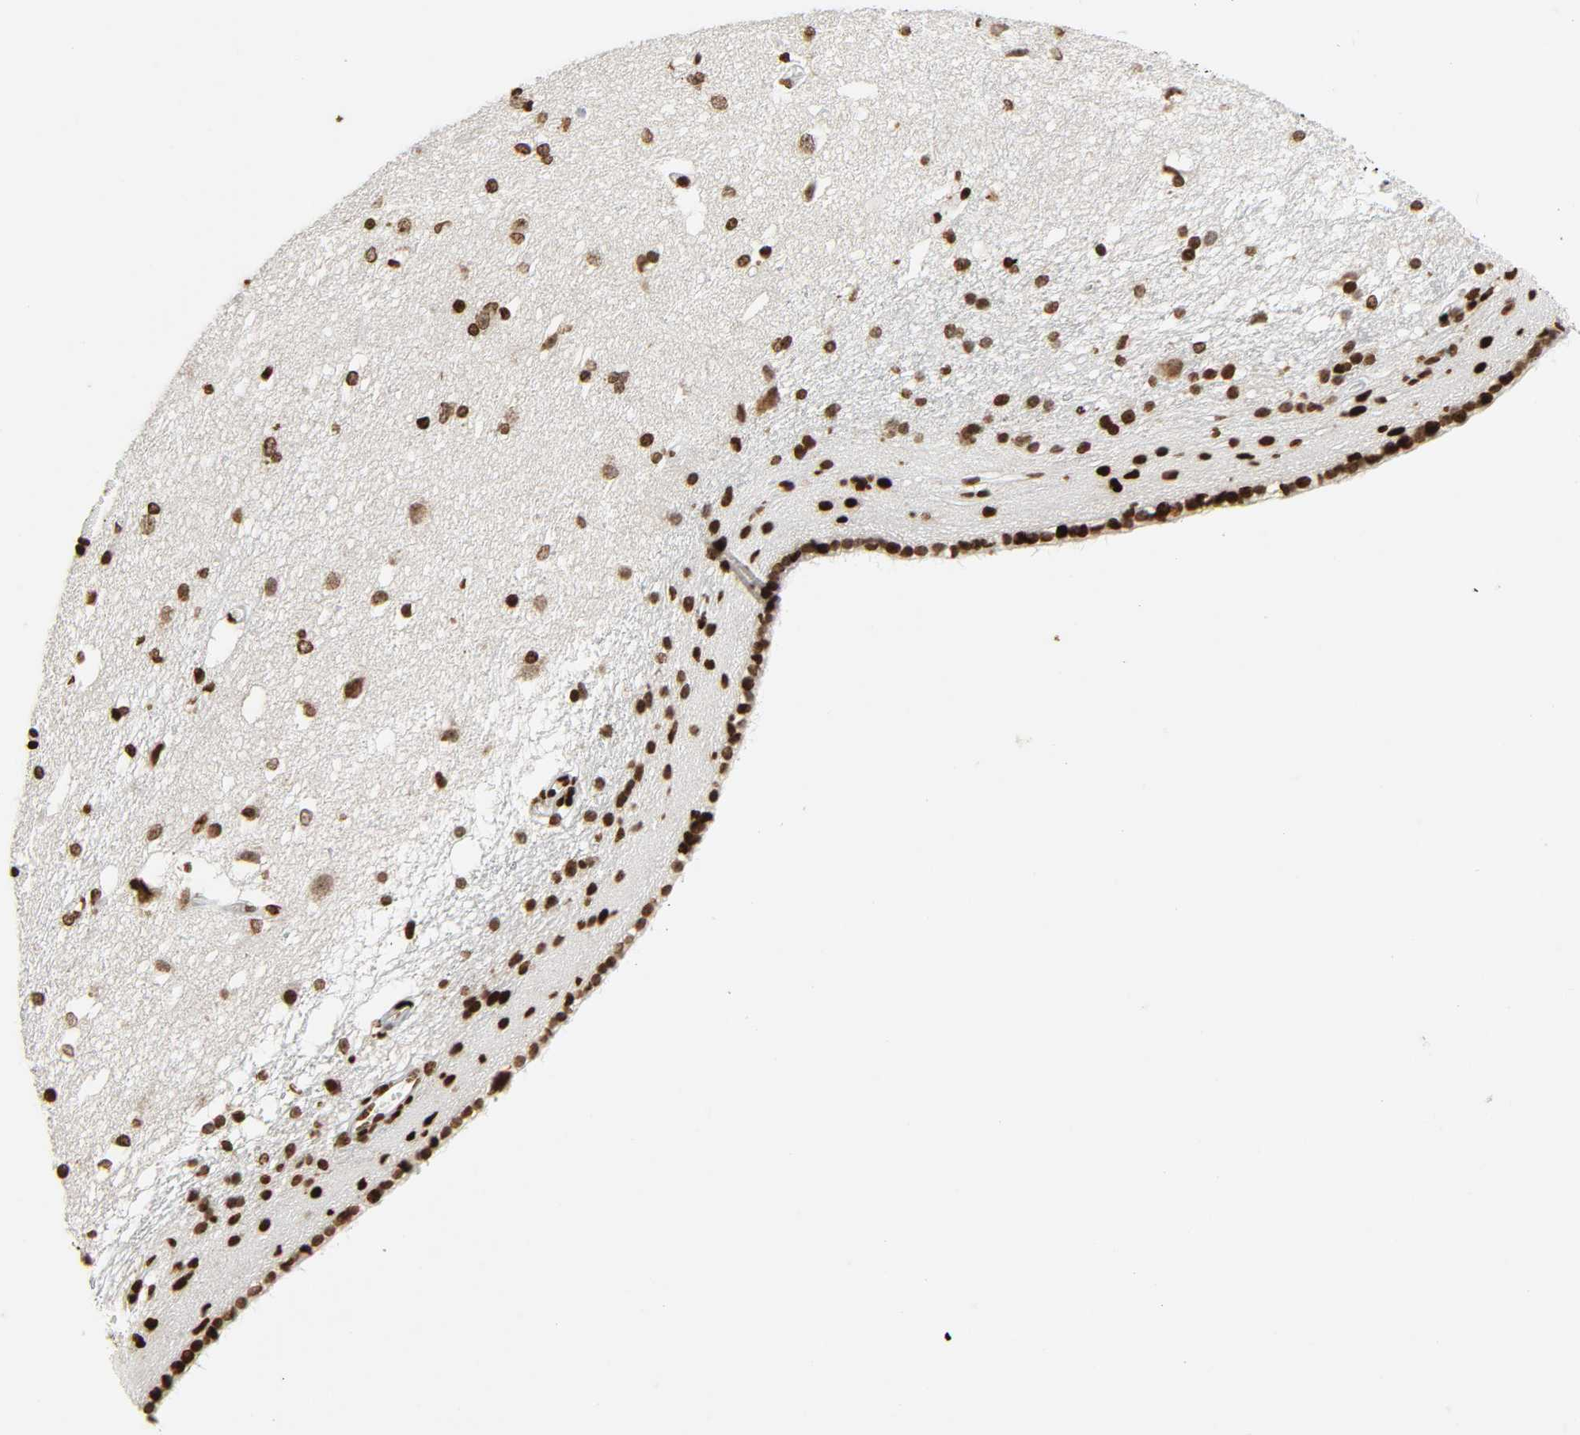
{"staining": {"intensity": "strong", "quantity": ">75%", "location": "nuclear"}, "tissue": "caudate", "cell_type": "Glial cells", "image_type": "normal", "snomed": [{"axis": "morphology", "description": "Normal tissue, NOS"}, {"axis": "topography", "description": "Lateral ventricle wall"}], "caption": "This photomicrograph reveals benign caudate stained with immunohistochemistry (IHC) to label a protein in brown. The nuclear of glial cells show strong positivity for the protein. Nuclei are counter-stained blue.", "gene": "RXRA", "patient": {"sex": "female", "age": 19}}